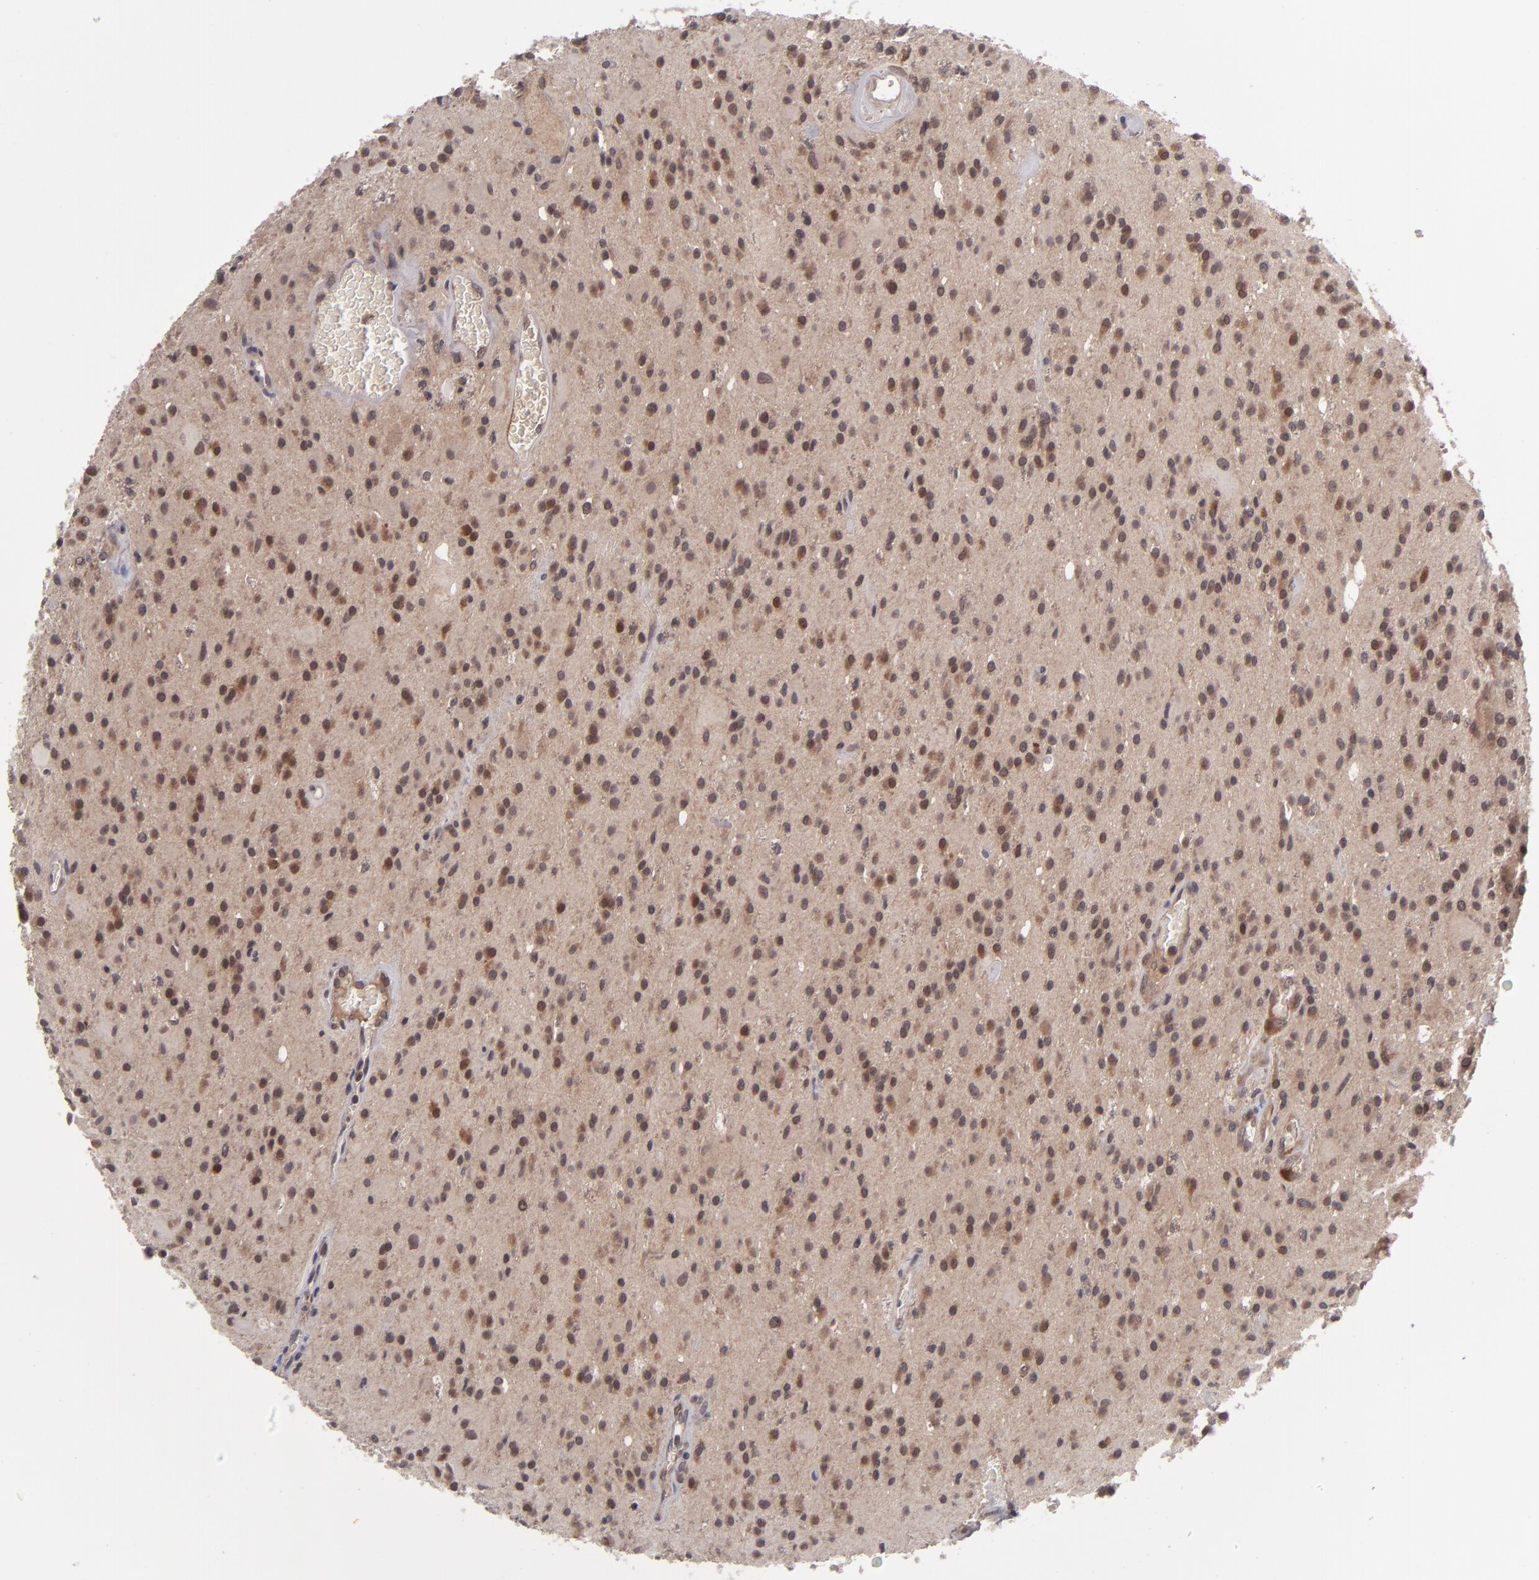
{"staining": {"intensity": "moderate", "quantity": ">75%", "location": "cytoplasmic/membranous,nuclear"}, "tissue": "glioma", "cell_type": "Tumor cells", "image_type": "cancer", "snomed": [{"axis": "morphology", "description": "Glioma, malignant, Low grade"}, {"axis": "topography", "description": "Brain"}], "caption": "Immunohistochemical staining of human glioma shows moderate cytoplasmic/membranous and nuclear protein staining in about >75% of tumor cells.", "gene": "TYMS", "patient": {"sex": "male", "age": 58}}